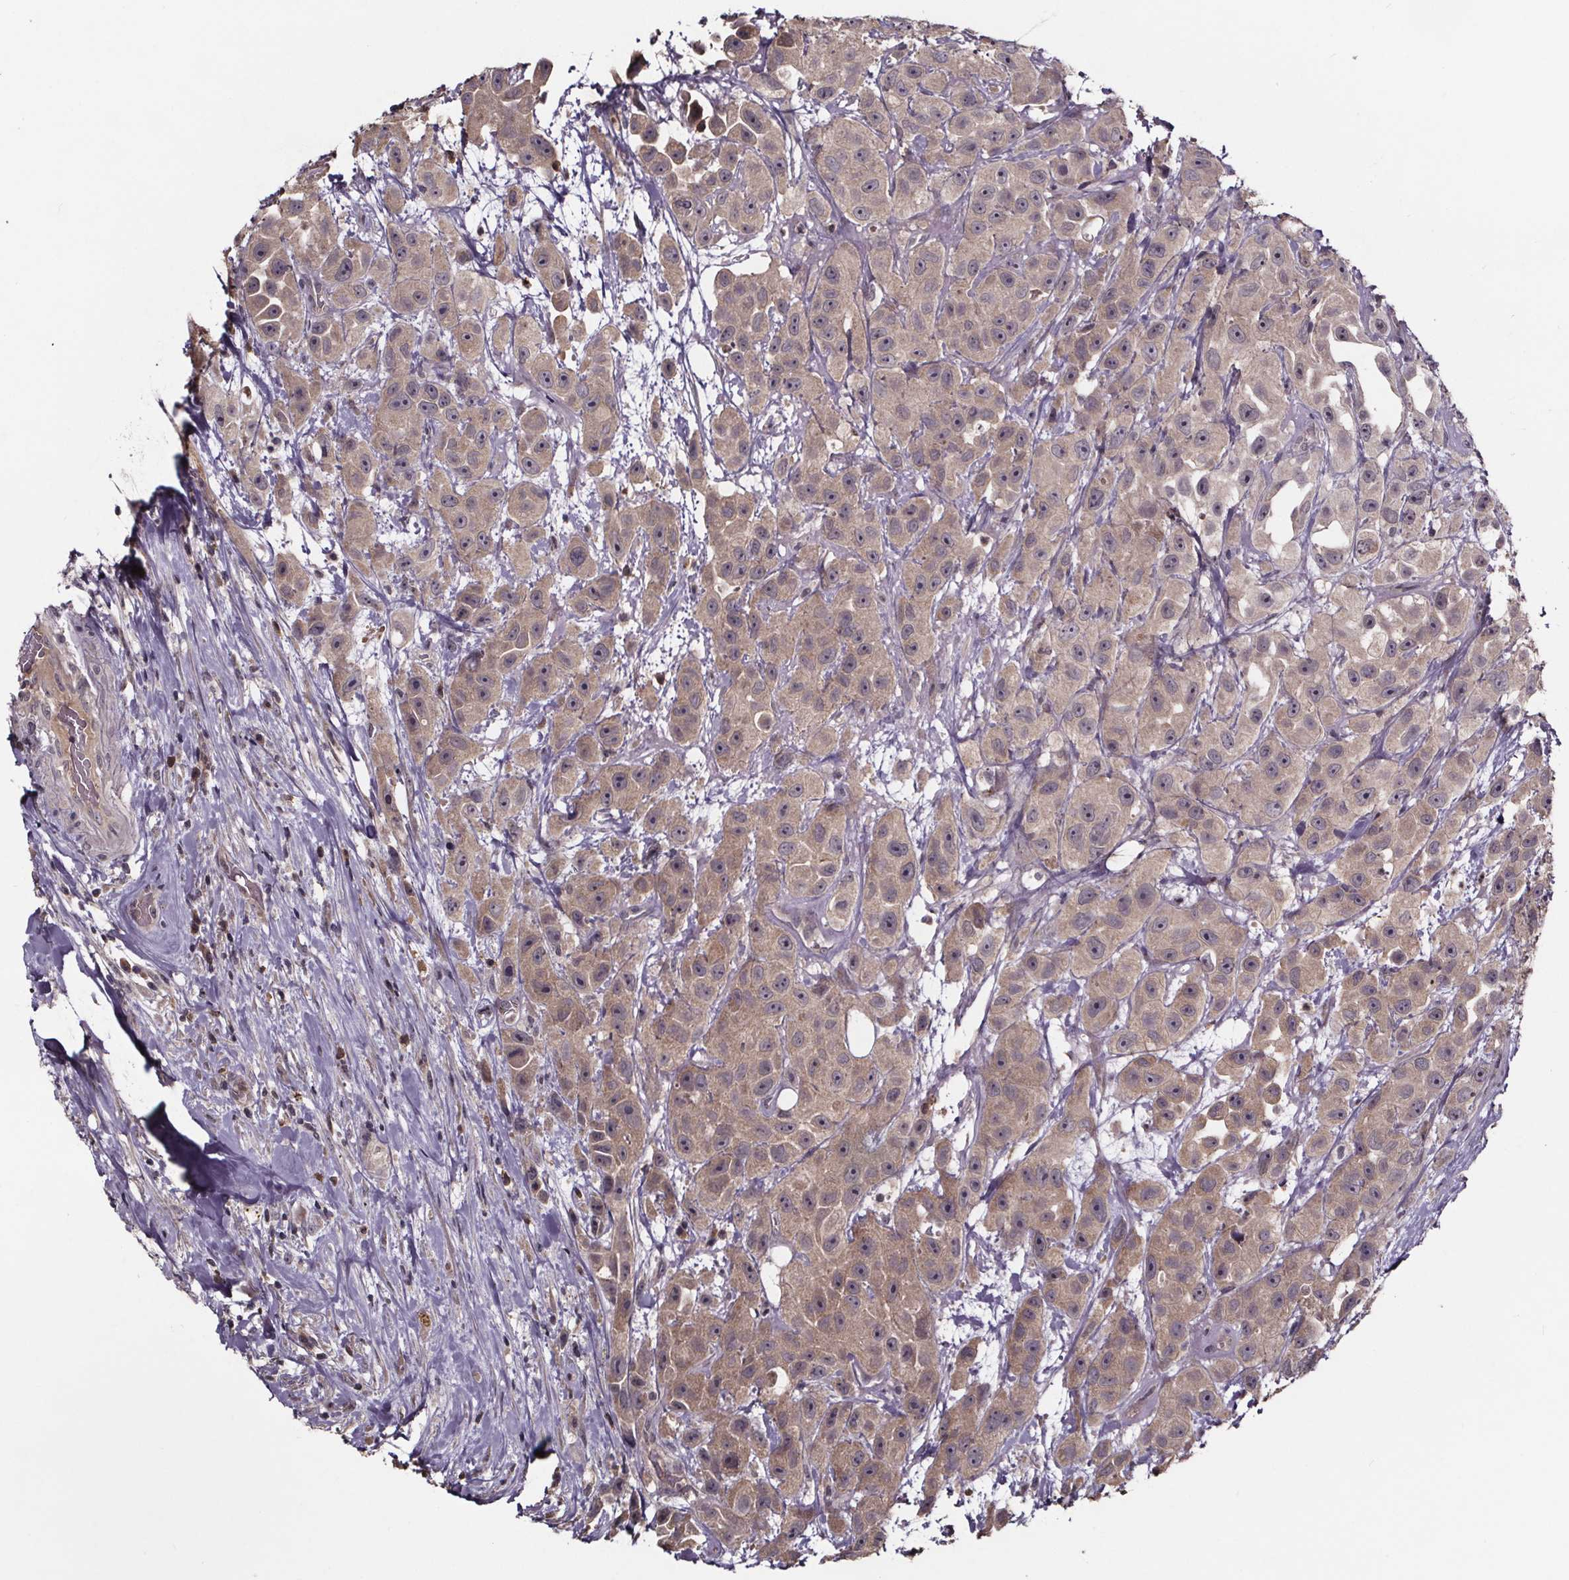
{"staining": {"intensity": "weak", "quantity": "25%-75%", "location": "cytoplasmic/membranous"}, "tissue": "urothelial cancer", "cell_type": "Tumor cells", "image_type": "cancer", "snomed": [{"axis": "morphology", "description": "Urothelial carcinoma, High grade"}, {"axis": "topography", "description": "Urinary bladder"}], "caption": "Immunohistochemistry (IHC) histopathology image of human high-grade urothelial carcinoma stained for a protein (brown), which shows low levels of weak cytoplasmic/membranous staining in approximately 25%-75% of tumor cells.", "gene": "SMIM1", "patient": {"sex": "male", "age": 79}}